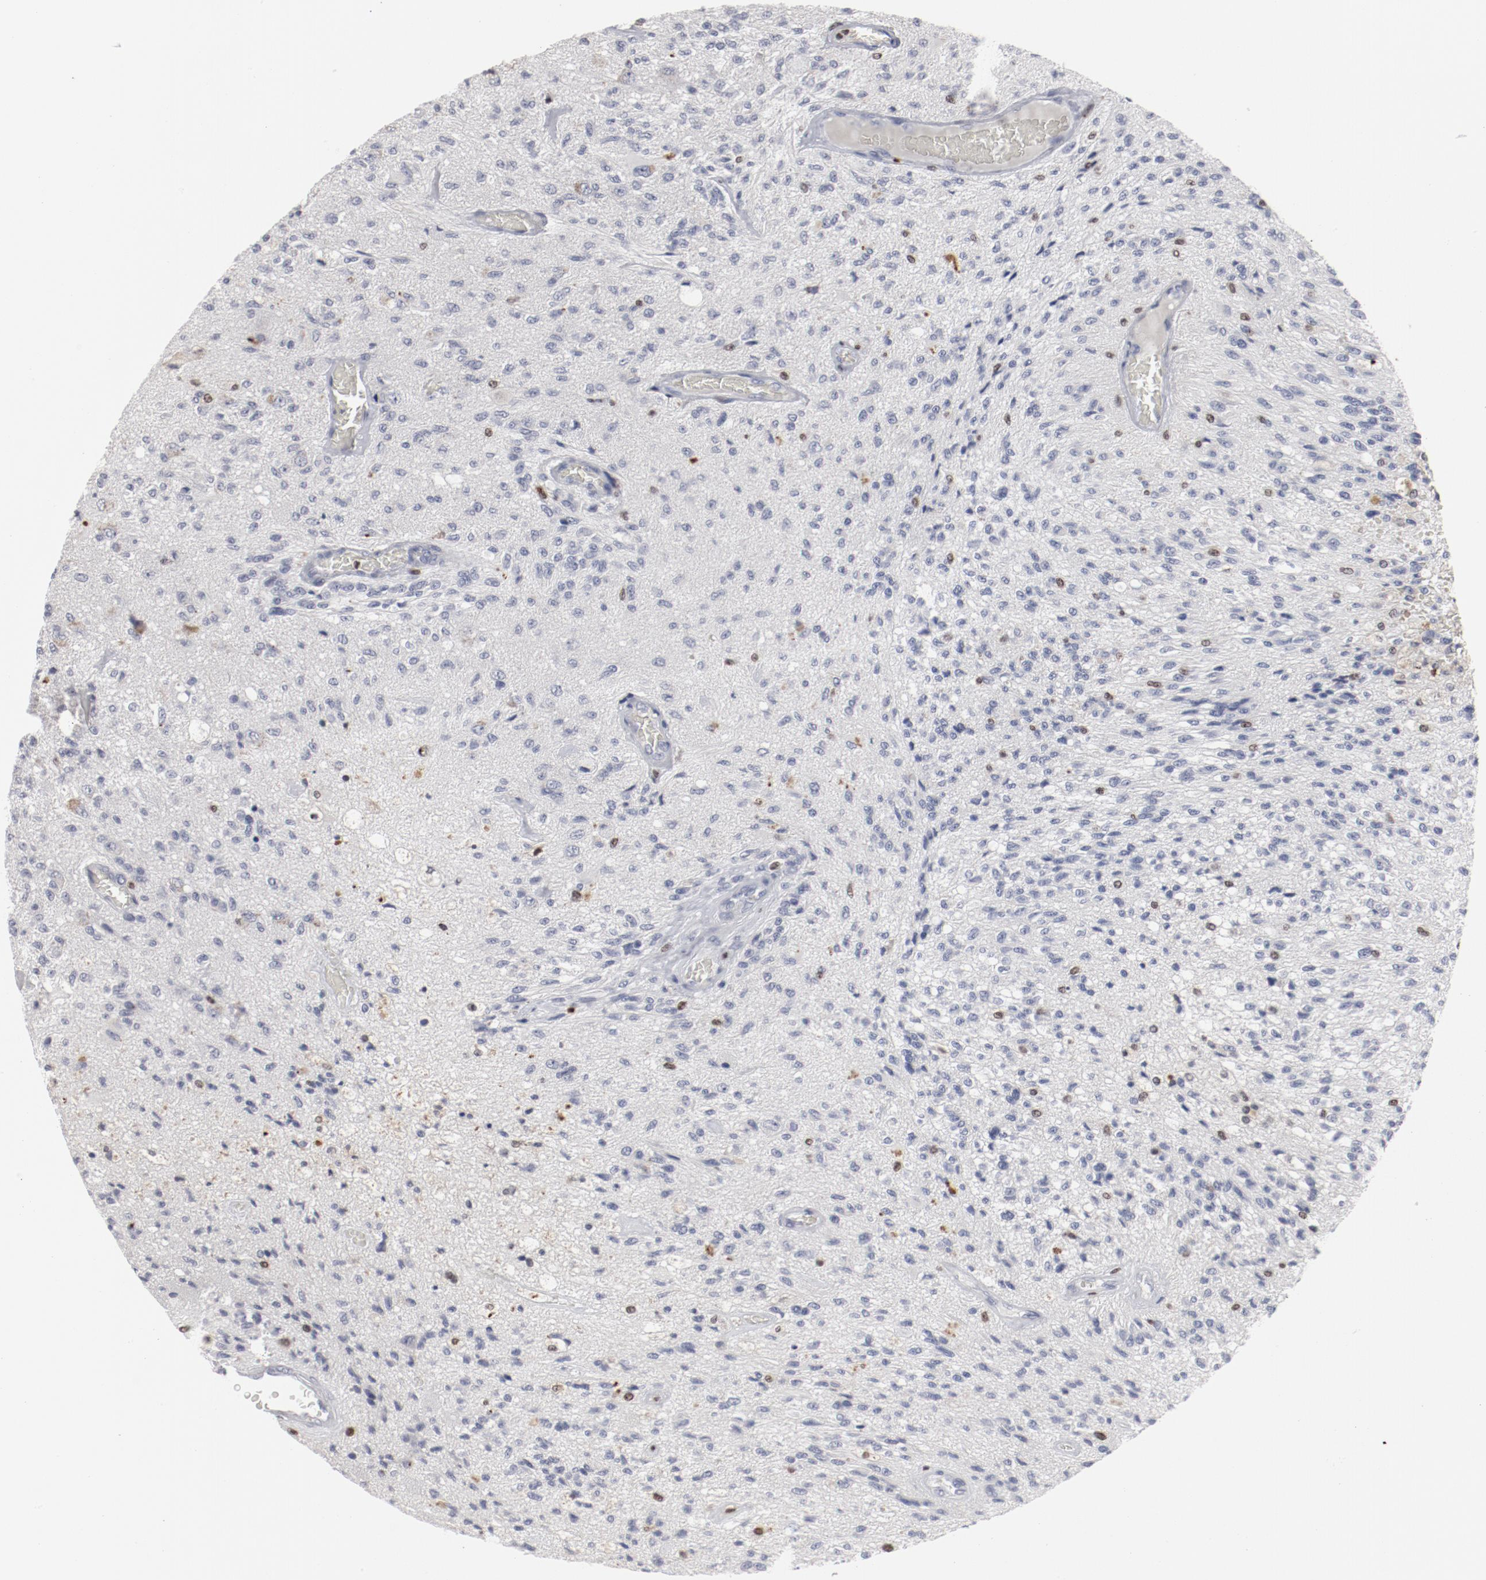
{"staining": {"intensity": "negative", "quantity": "none", "location": "none"}, "tissue": "glioma", "cell_type": "Tumor cells", "image_type": "cancer", "snomed": [{"axis": "morphology", "description": "Normal tissue, NOS"}, {"axis": "morphology", "description": "Glioma, malignant, High grade"}, {"axis": "topography", "description": "Cerebral cortex"}], "caption": "DAB immunohistochemical staining of glioma shows no significant positivity in tumor cells.", "gene": "SPI1", "patient": {"sex": "male", "age": 77}}